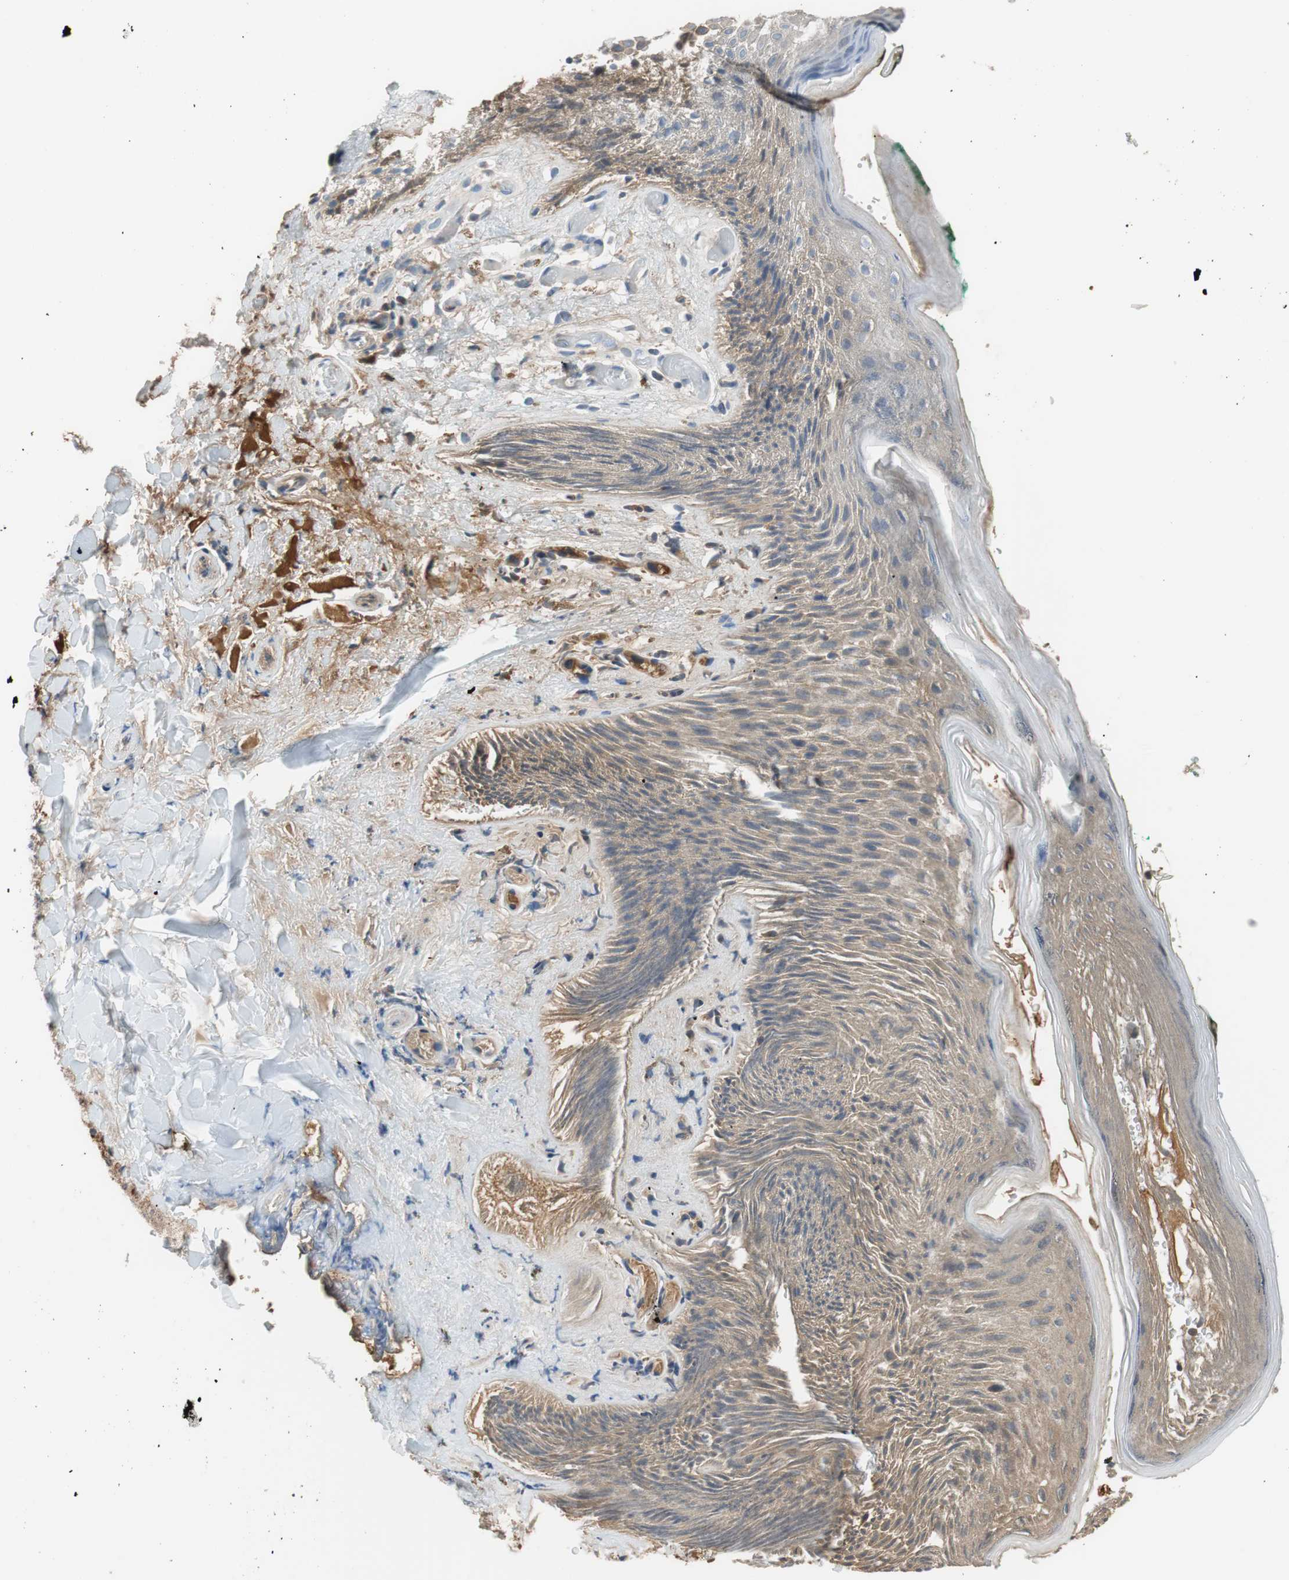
{"staining": {"intensity": "weak", "quantity": "25%-75%", "location": "cytoplasmic/membranous"}, "tissue": "skin", "cell_type": "Epidermal cells", "image_type": "normal", "snomed": [{"axis": "morphology", "description": "Normal tissue, NOS"}, {"axis": "topography", "description": "Anal"}], "caption": "IHC micrograph of normal skin: skin stained using IHC displays low levels of weak protein expression localized specifically in the cytoplasmic/membranous of epidermal cells, appearing as a cytoplasmic/membranous brown color.", "gene": "C4A", "patient": {"sex": "male", "age": 74}}